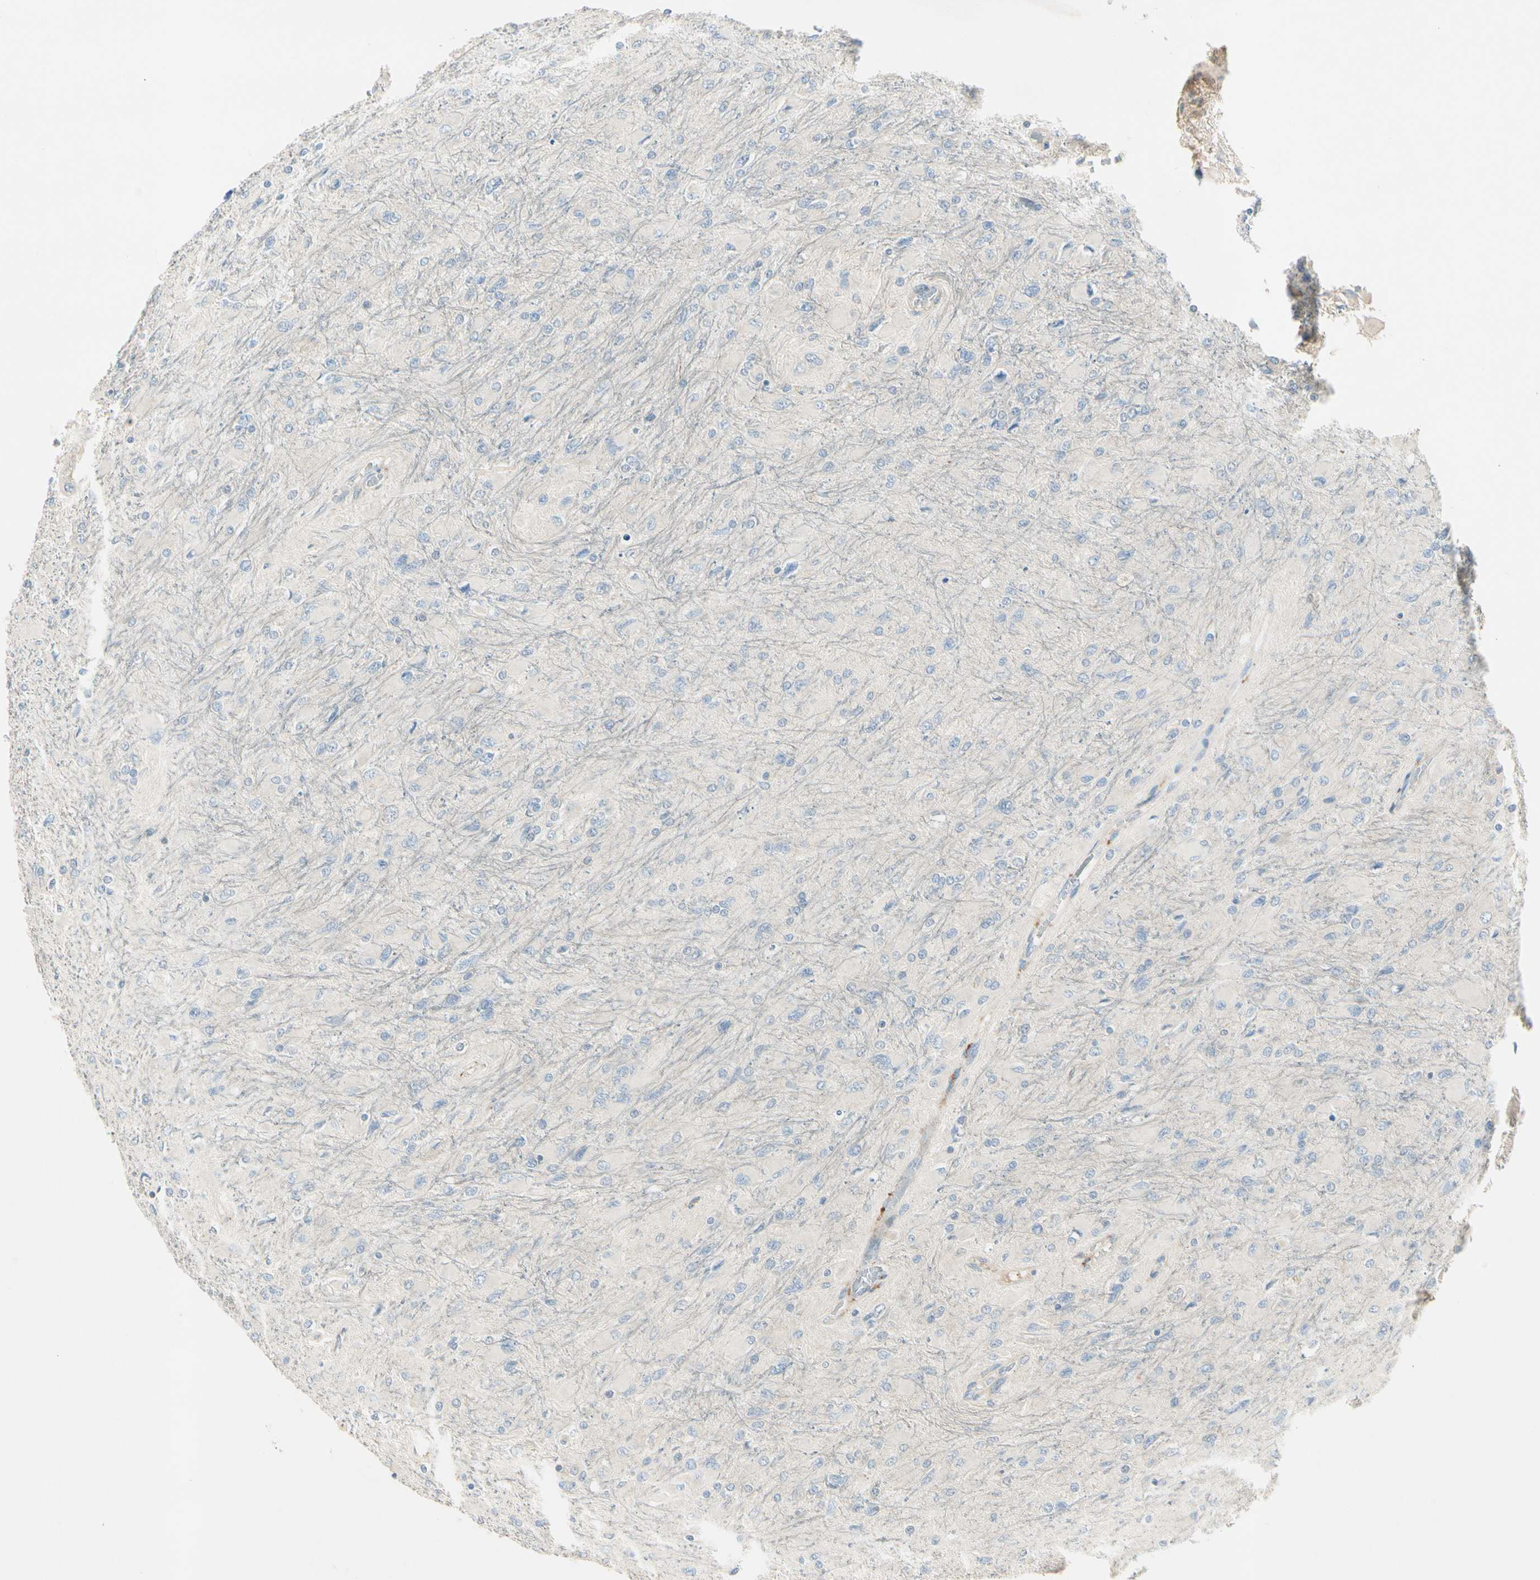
{"staining": {"intensity": "negative", "quantity": "none", "location": "none"}, "tissue": "glioma", "cell_type": "Tumor cells", "image_type": "cancer", "snomed": [{"axis": "morphology", "description": "Glioma, malignant, High grade"}, {"axis": "topography", "description": "Cerebral cortex"}], "caption": "Immunohistochemical staining of glioma exhibits no significant staining in tumor cells.", "gene": "ADGRA3", "patient": {"sex": "female", "age": 36}}